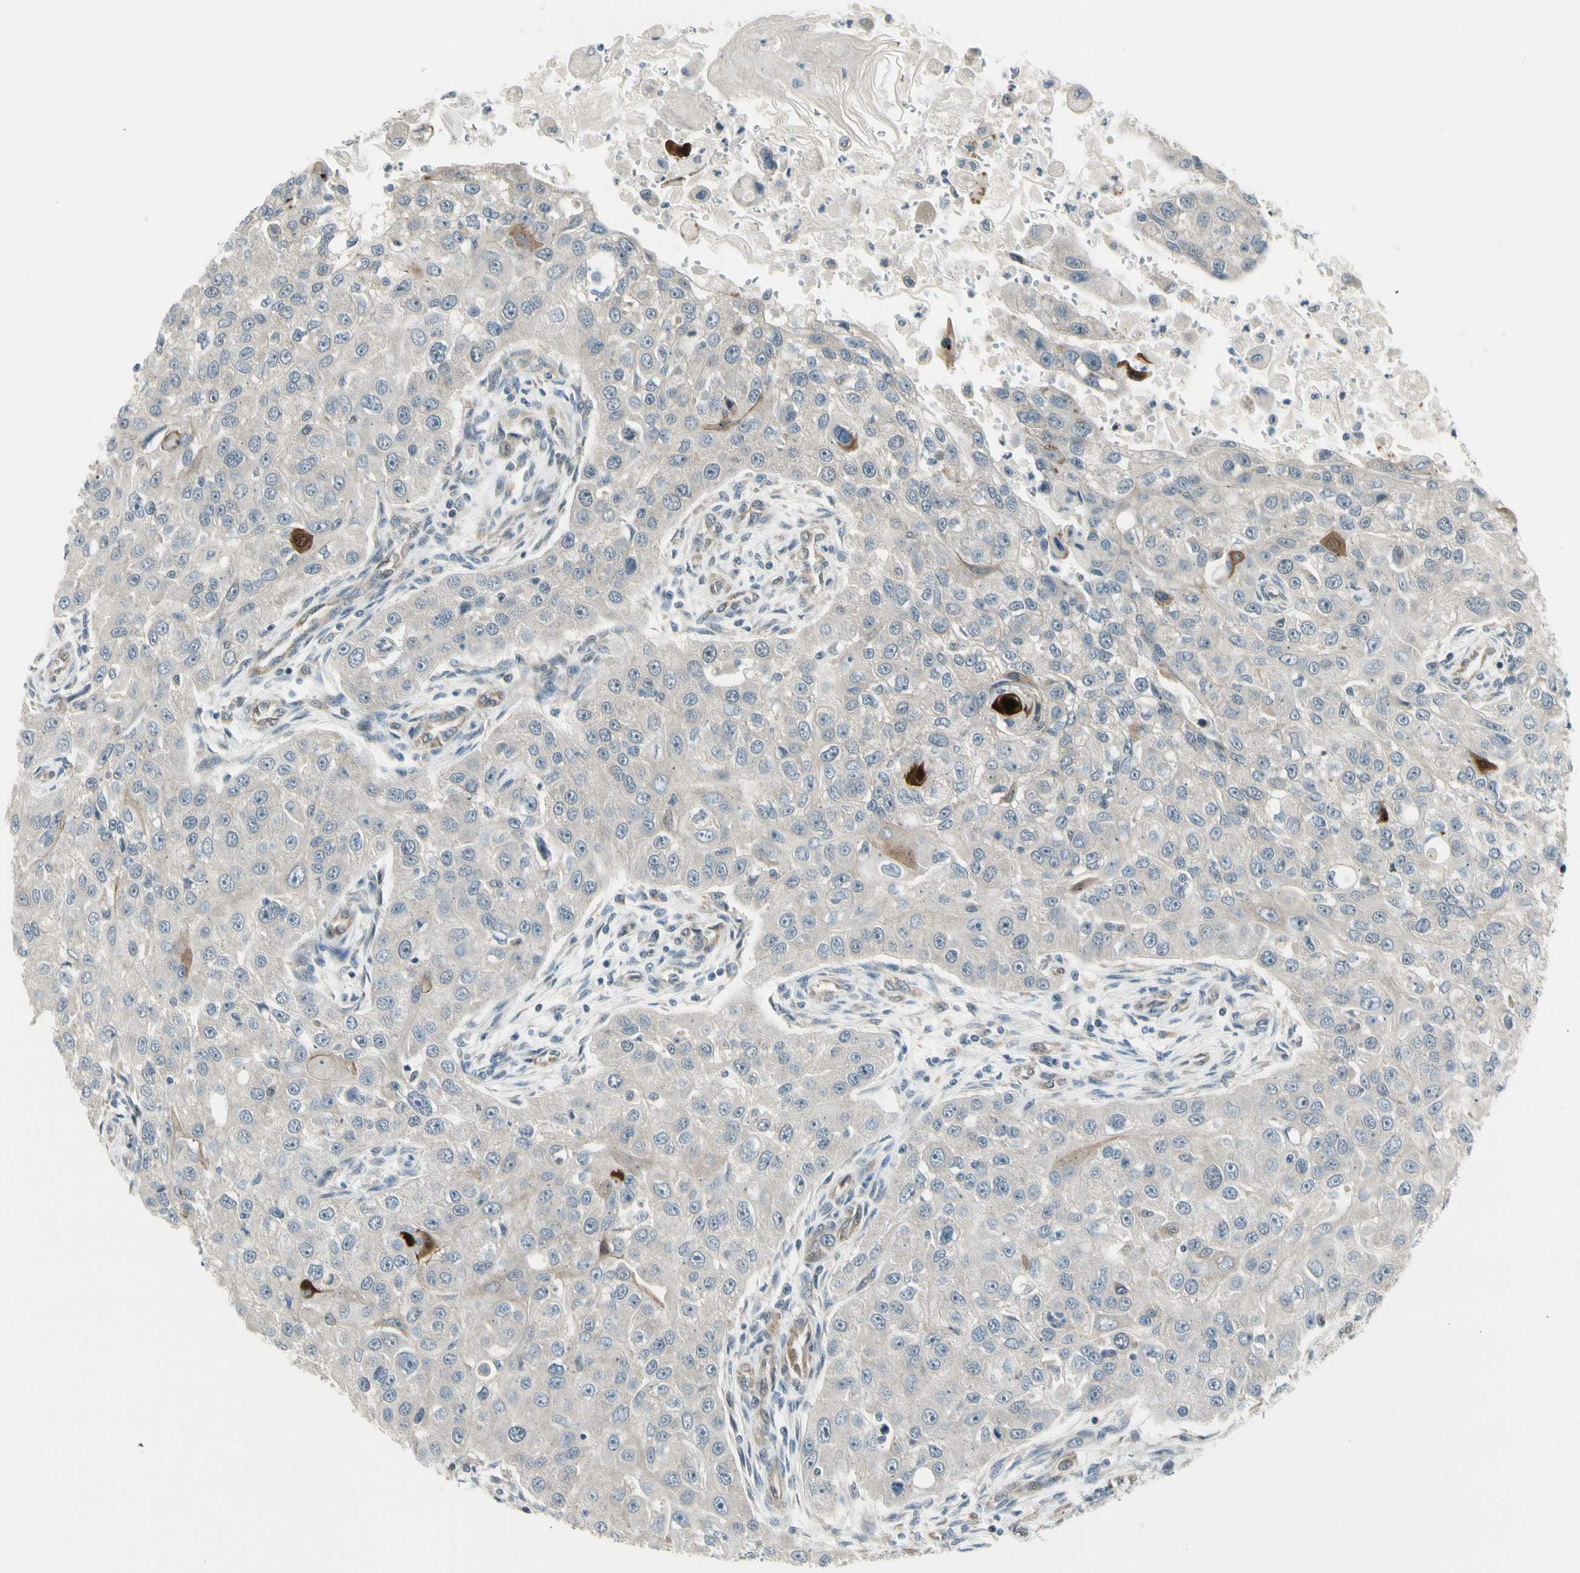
{"staining": {"intensity": "moderate", "quantity": "<25%", "location": "cytoplasmic/membranous,nuclear"}, "tissue": "head and neck cancer", "cell_type": "Tumor cells", "image_type": "cancer", "snomed": [{"axis": "morphology", "description": "Normal tissue, NOS"}, {"axis": "morphology", "description": "Squamous cell carcinoma, NOS"}, {"axis": "topography", "description": "Skeletal muscle"}, {"axis": "topography", "description": "Head-Neck"}], "caption": "Immunohistochemistry (IHC) (DAB) staining of human head and neck cancer reveals moderate cytoplasmic/membranous and nuclear protein positivity in about <25% of tumor cells. The staining was performed using DAB (3,3'-diaminobenzidine) to visualize the protein expression in brown, while the nuclei were stained in blue with hematoxylin (Magnification: 20x).", "gene": "SVBP", "patient": {"sex": "male", "age": 51}}